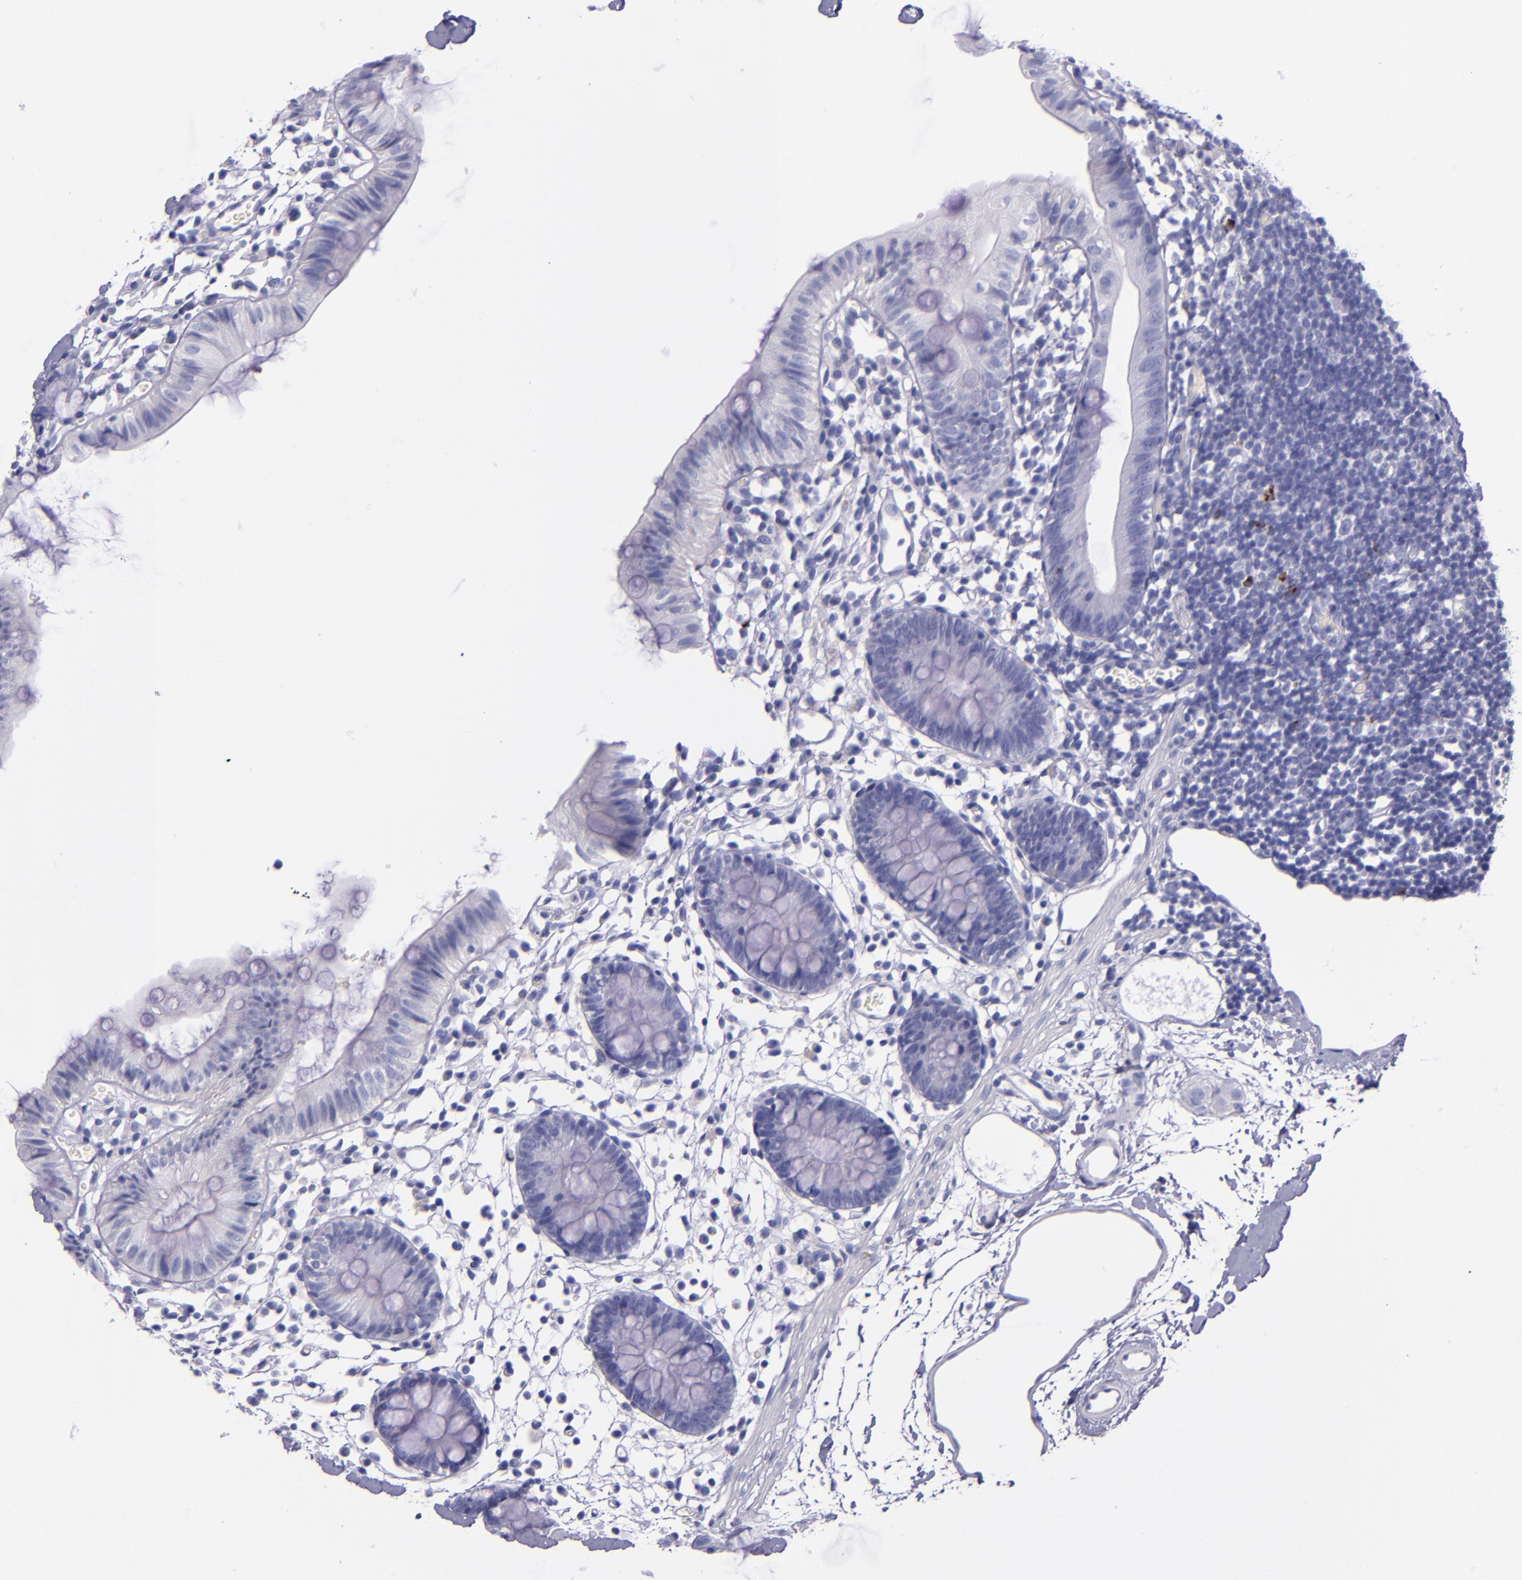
{"staining": {"intensity": "negative", "quantity": "none", "location": "none"}, "tissue": "colon", "cell_type": "Endothelial cells", "image_type": "normal", "snomed": [{"axis": "morphology", "description": "Normal tissue, NOS"}, {"axis": "topography", "description": "Colon"}], "caption": "Immunohistochemistry (IHC) photomicrograph of unremarkable colon: human colon stained with DAB demonstrates no significant protein staining in endothelial cells.", "gene": "LAG3", "patient": {"sex": "male", "age": 14}}